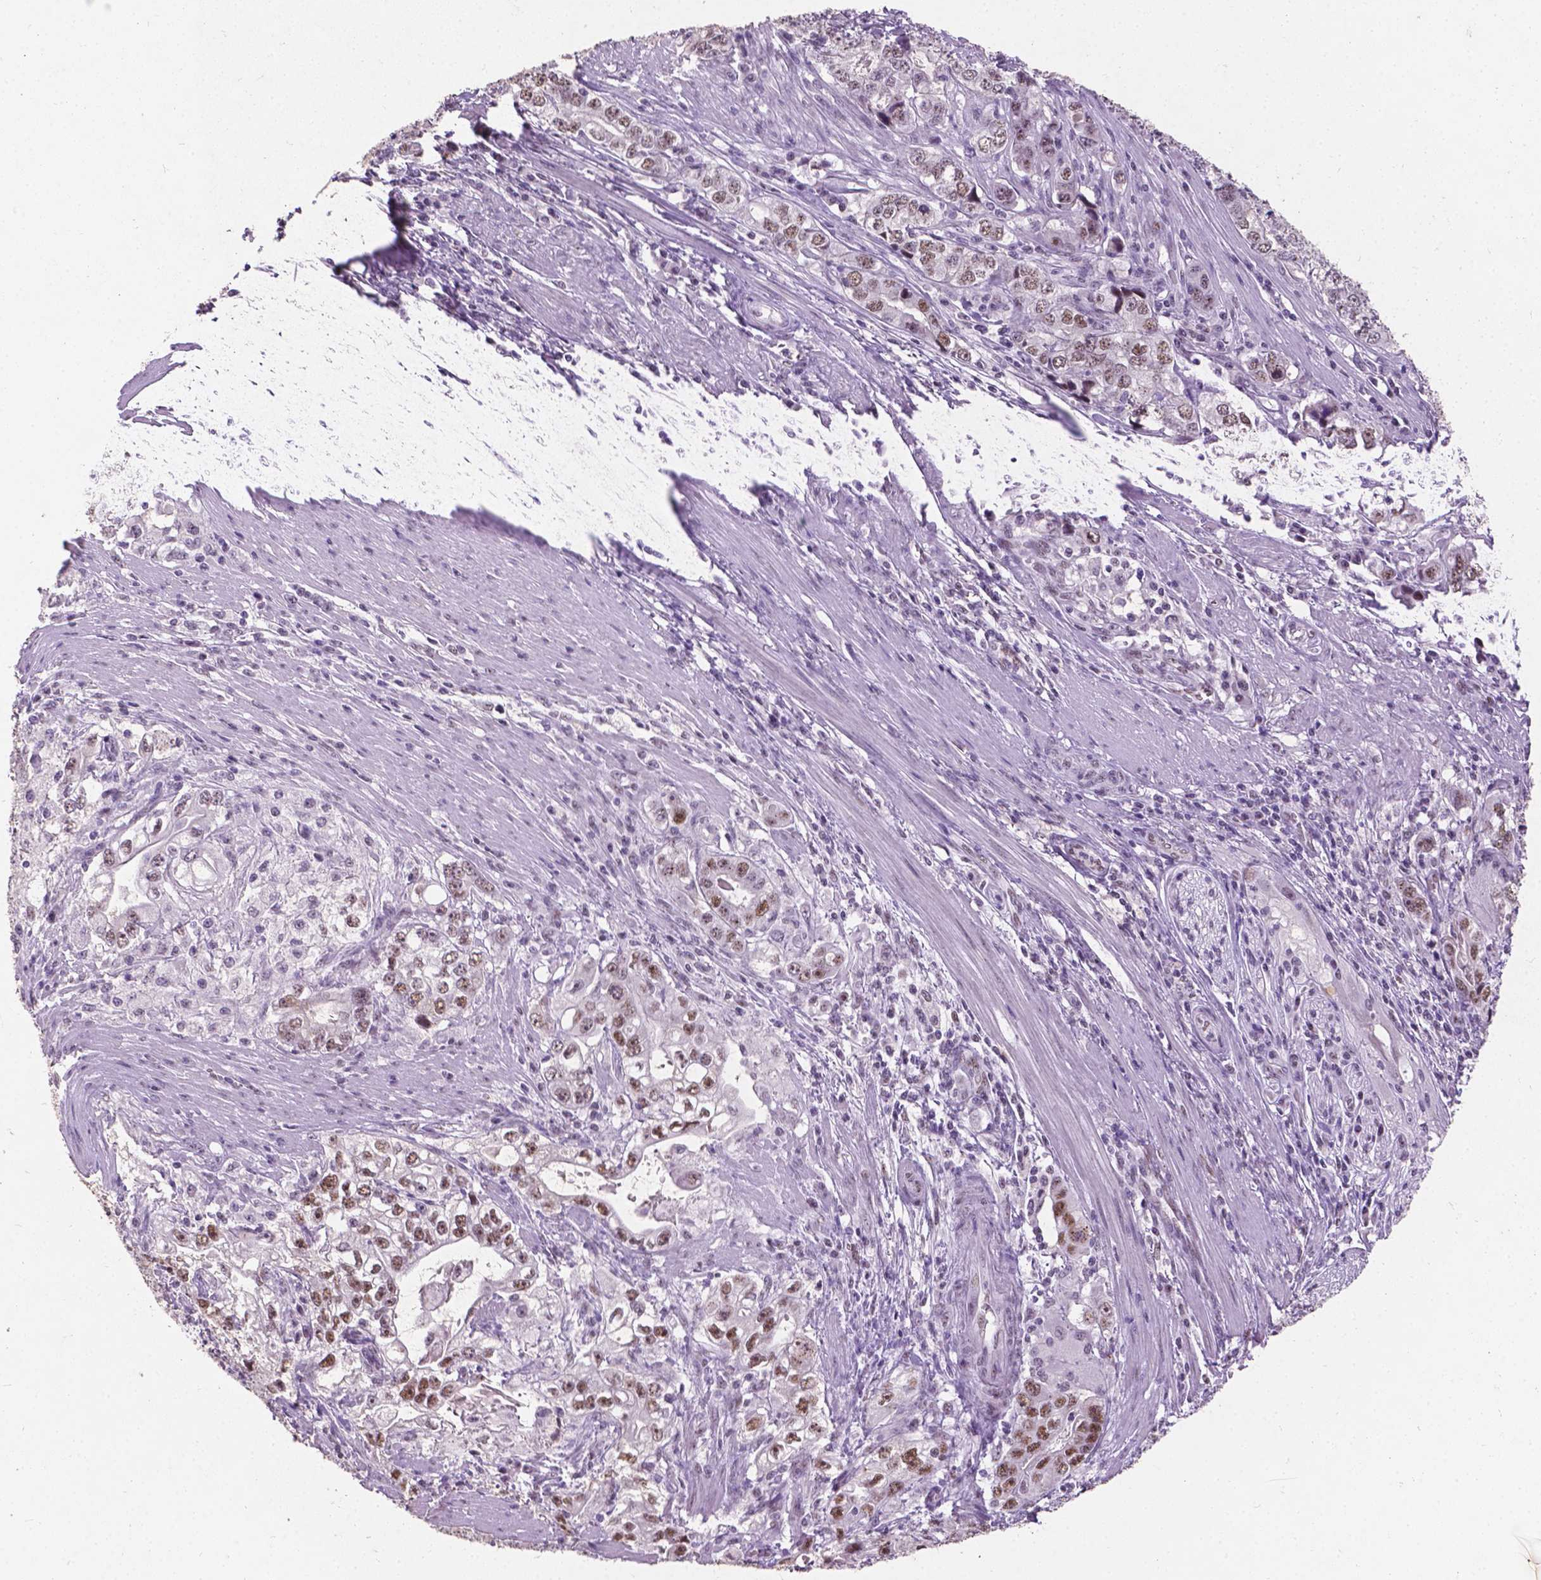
{"staining": {"intensity": "moderate", "quantity": "25%-75%", "location": "nuclear"}, "tissue": "stomach cancer", "cell_type": "Tumor cells", "image_type": "cancer", "snomed": [{"axis": "morphology", "description": "Adenocarcinoma, NOS"}, {"axis": "topography", "description": "Stomach, lower"}], "caption": "DAB (3,3'-diaminobenzidine) immunohistochemical staining of stomach adenocarcinoma shows moderate nuclear protein expression in approximately 25%-75% of tumor cells.", "gene": "COIL", "patient": {"sex": "female", "age": 72}}